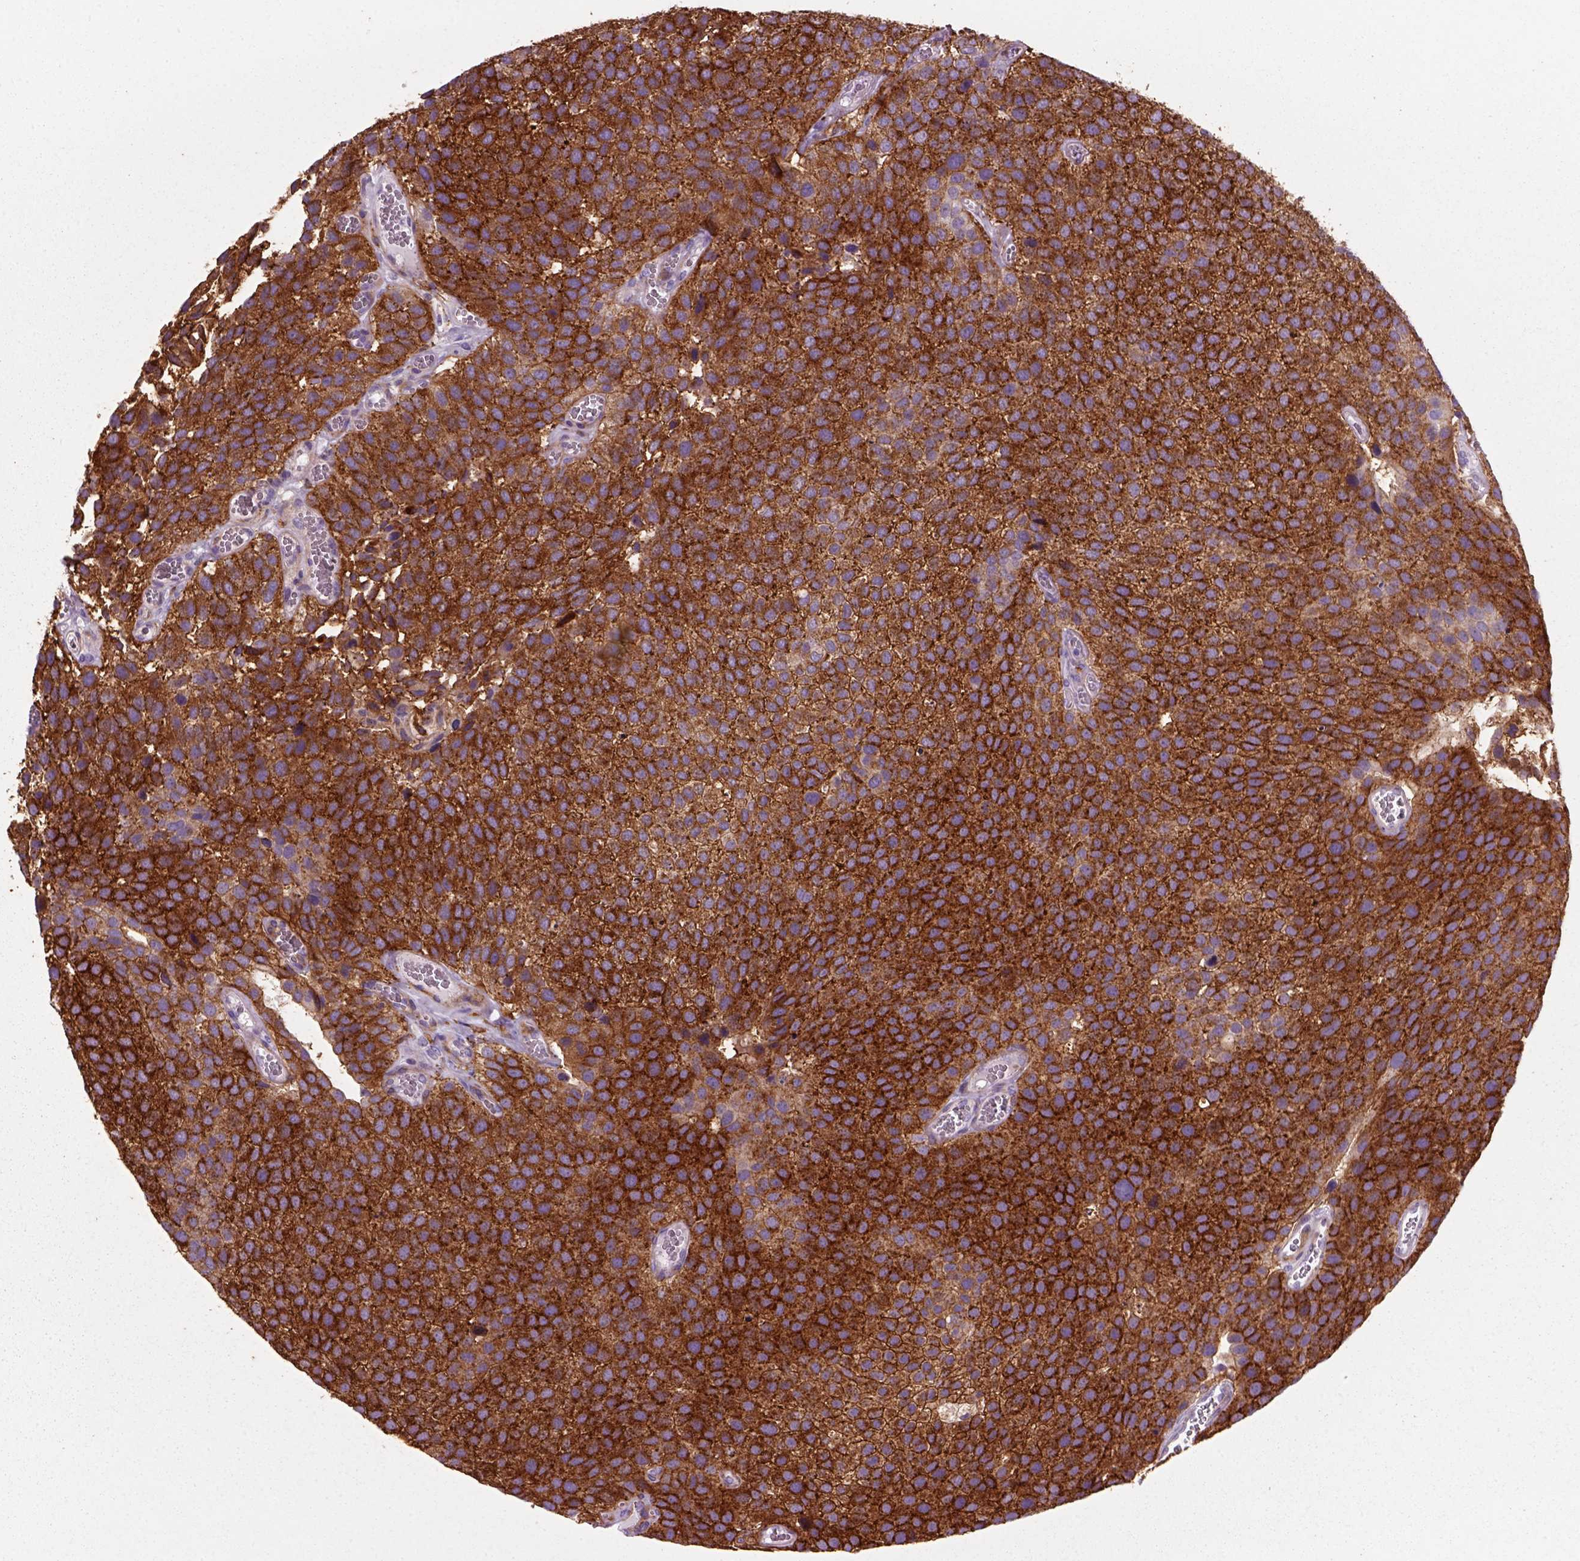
{"staining": {"intensity": "strong", "quantity": ">75%", "location": "cytoplasmic/membranous"}, "tissue": "urothelial cancer", "cell_type": "Tumor cells", "image_type": "cancer", "snomed": [{"axis": "morphology", "description": "Urothelial carcinoma, Low grade"}, {"axis": "topography", "description": "Urinary bladder"}], "caption": "A high amount of strong cytoplasmic/membranous expression is appreciated in about >75% of tumor cells in urothelial cancer tissue.", "gene": "MARCKS", "patient": {"sex": "female", "age": 69}}